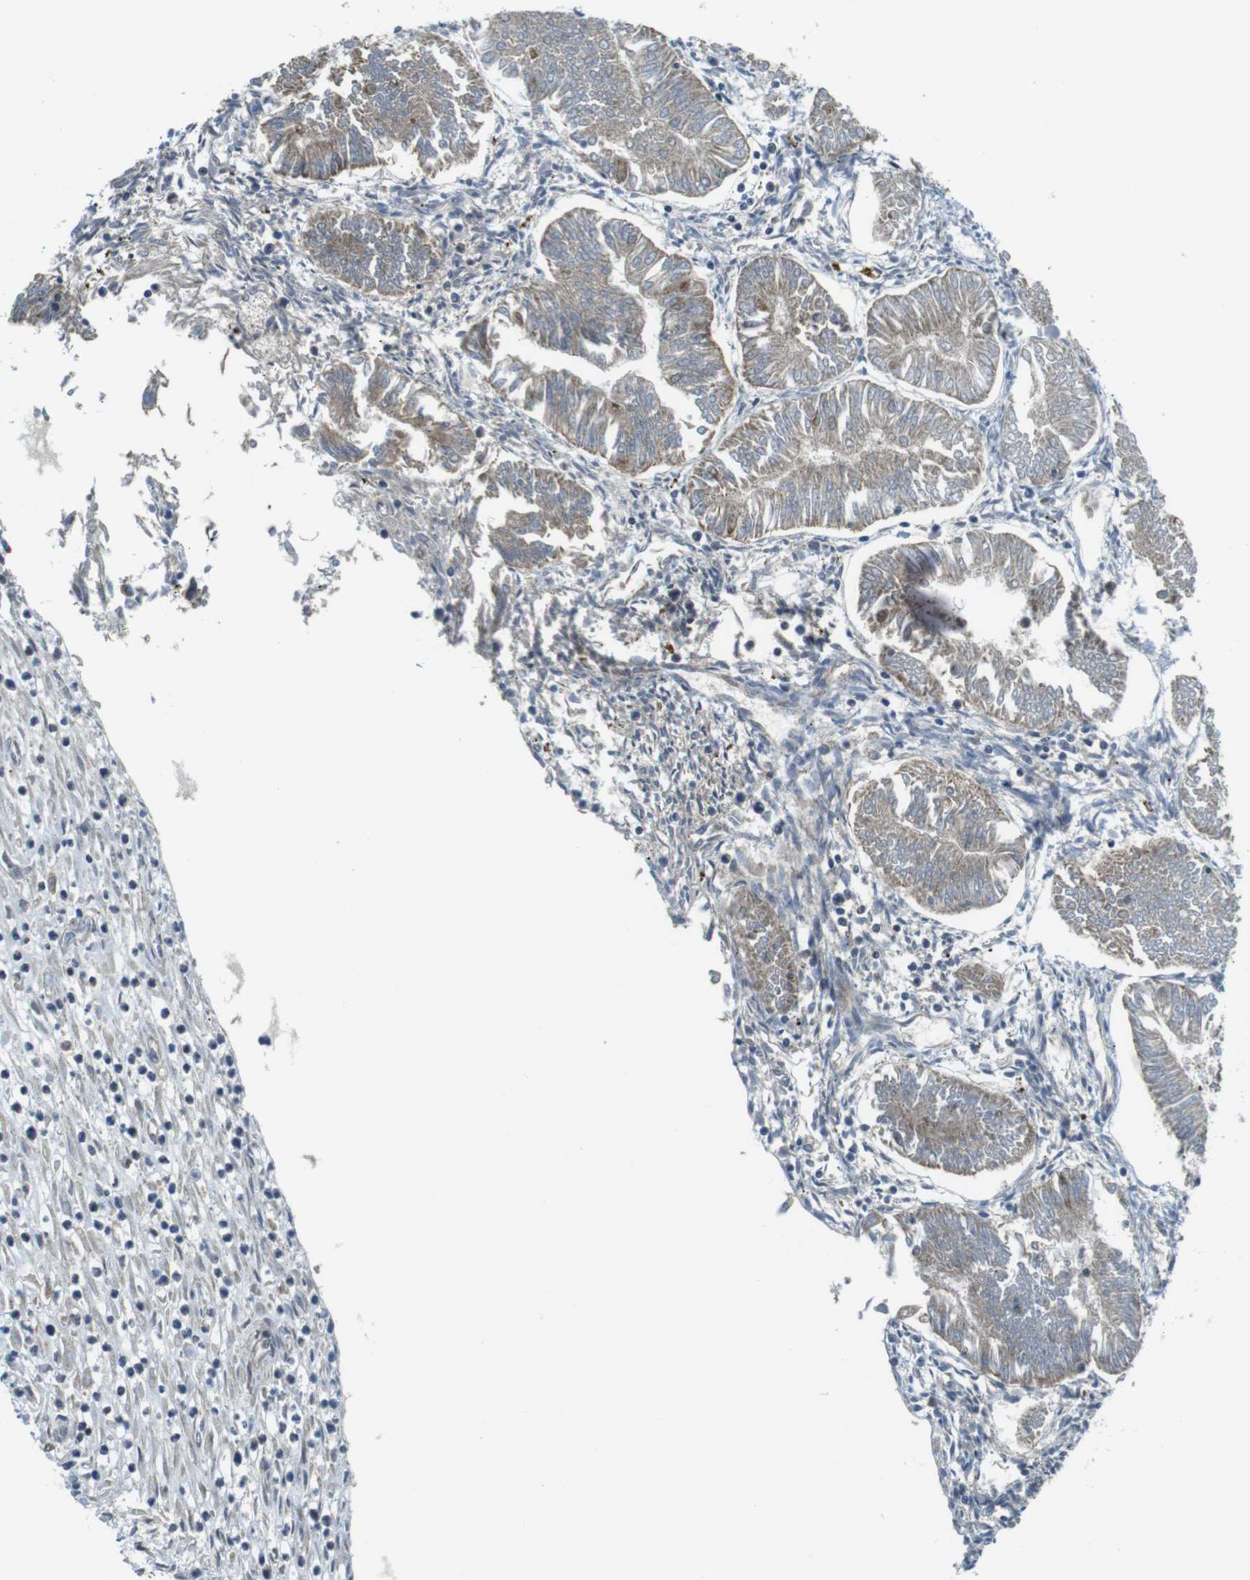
{"staining": {"intensity": "weak", "quantity": ">75%", "location": "cytoplasmic/membranous"}, "tissue": "endometrial cancer", "cell_type": "Tumor cells", "image_type": "cancer", "snomed": [{"axis": "morphology", "description": "Adenocarcinoma, NOS"}, {"axis": "topography", "description": "Endometrium"}], "caption": "There is low levels of weak cytoplasmic/membranous staining in tumor cells of endometrial cancer (adenocarcinoma), as demonstrated by immunohistochemical staining (brown color).", "gene": "BRI3BP", "patient": {"sex": "female", "age": 53}}